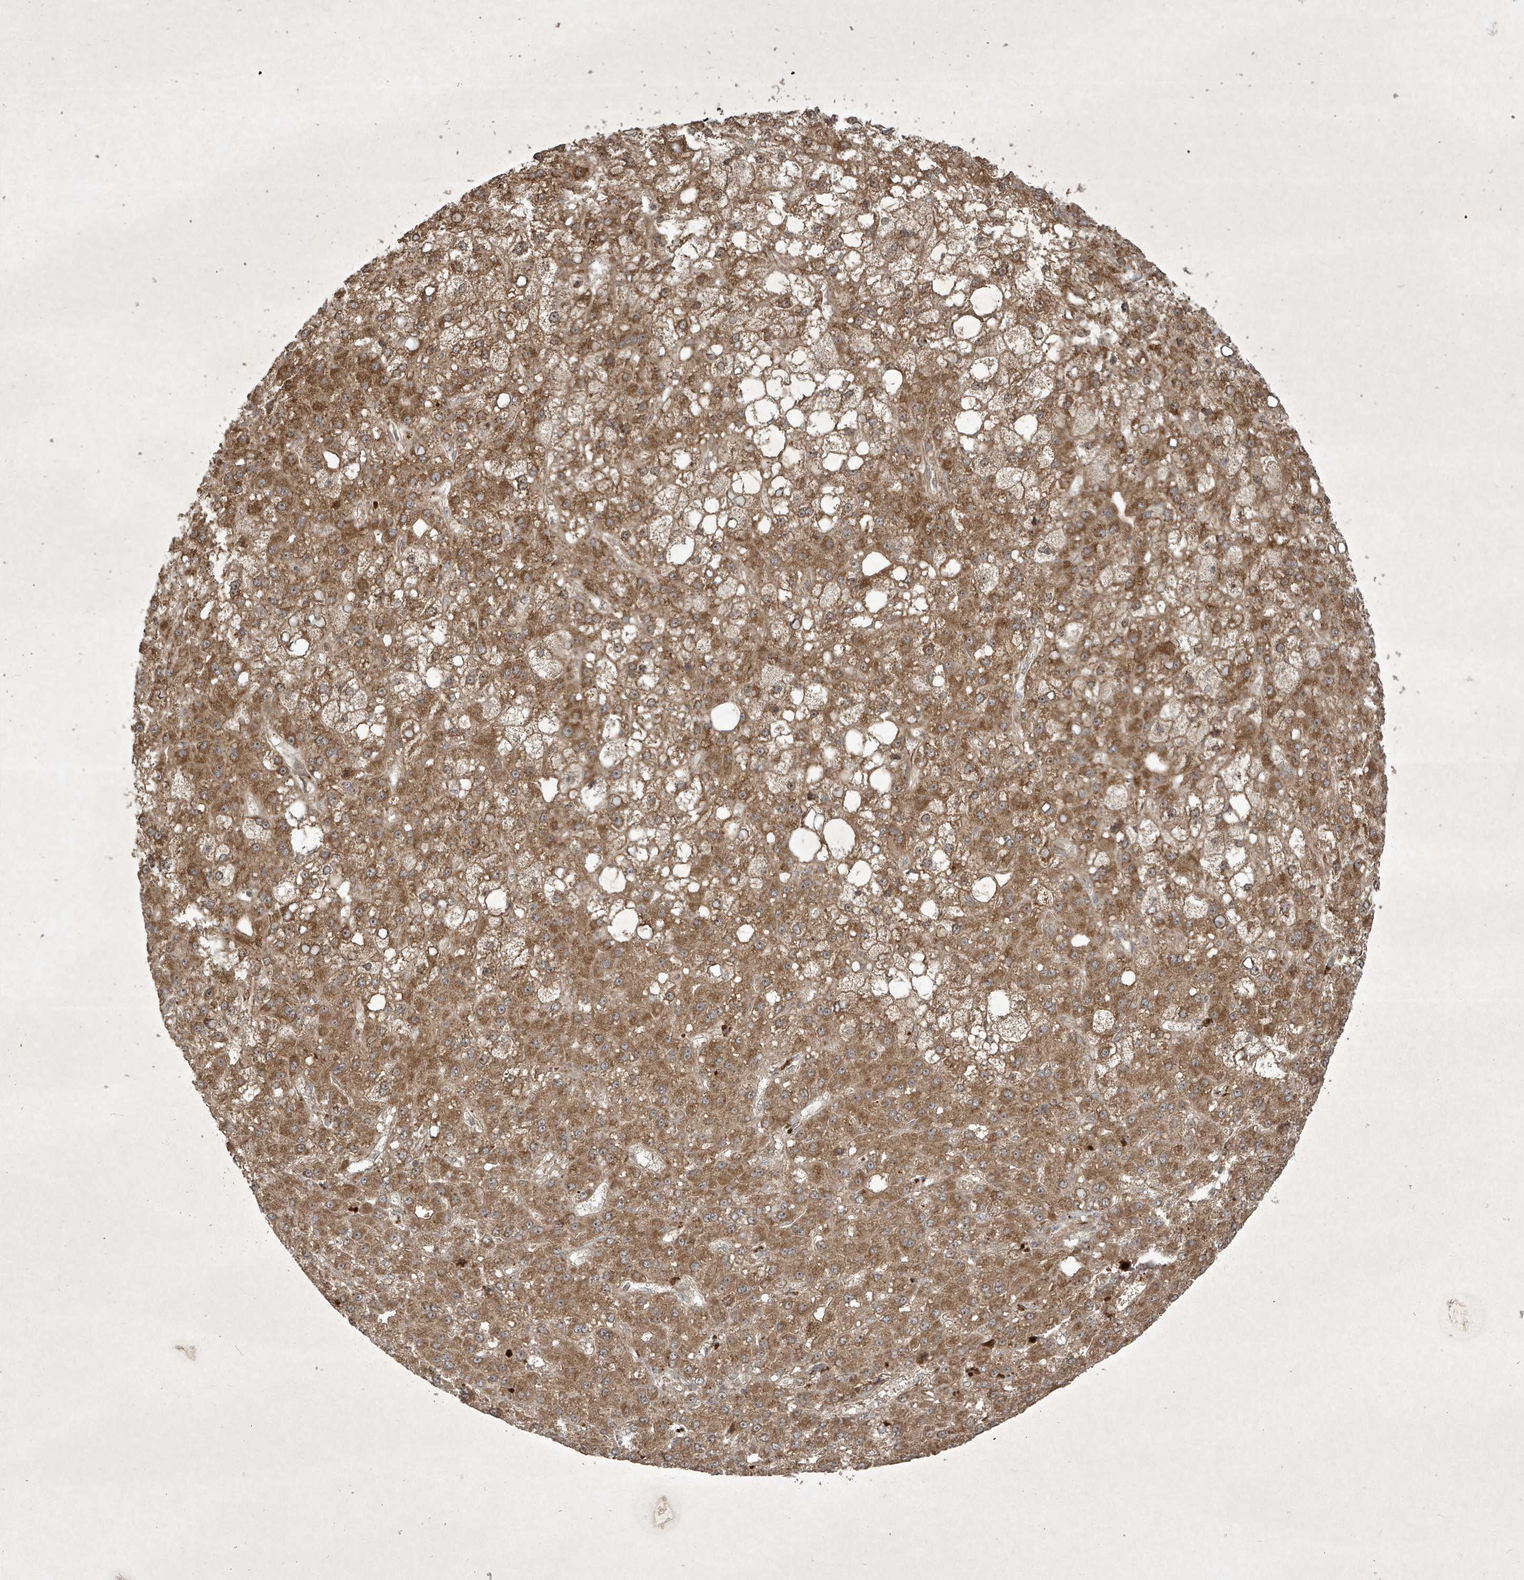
{"staining": {"intensity": "weak", "quantity": ">75%", "location": "cytoplasmic/membranous"}, "tissue": "liver cancer", "cell_type": "Tumor cells", "image_type": "cancer", "snomed": [{"axis": "morphology", "description": "Carcinoma, Hepatocellular, NOS"}, {"axis": "topography", "description": "Liver"}], "caption": "Human liver hepatocellular carcinoma stained for a protein (brown) reveals weak cytoplasmic/membranous positive positivity in approximately >75% of tumor cells.", "gene": "FAM83C", "patient": {"sex": "male", "age": 67}}